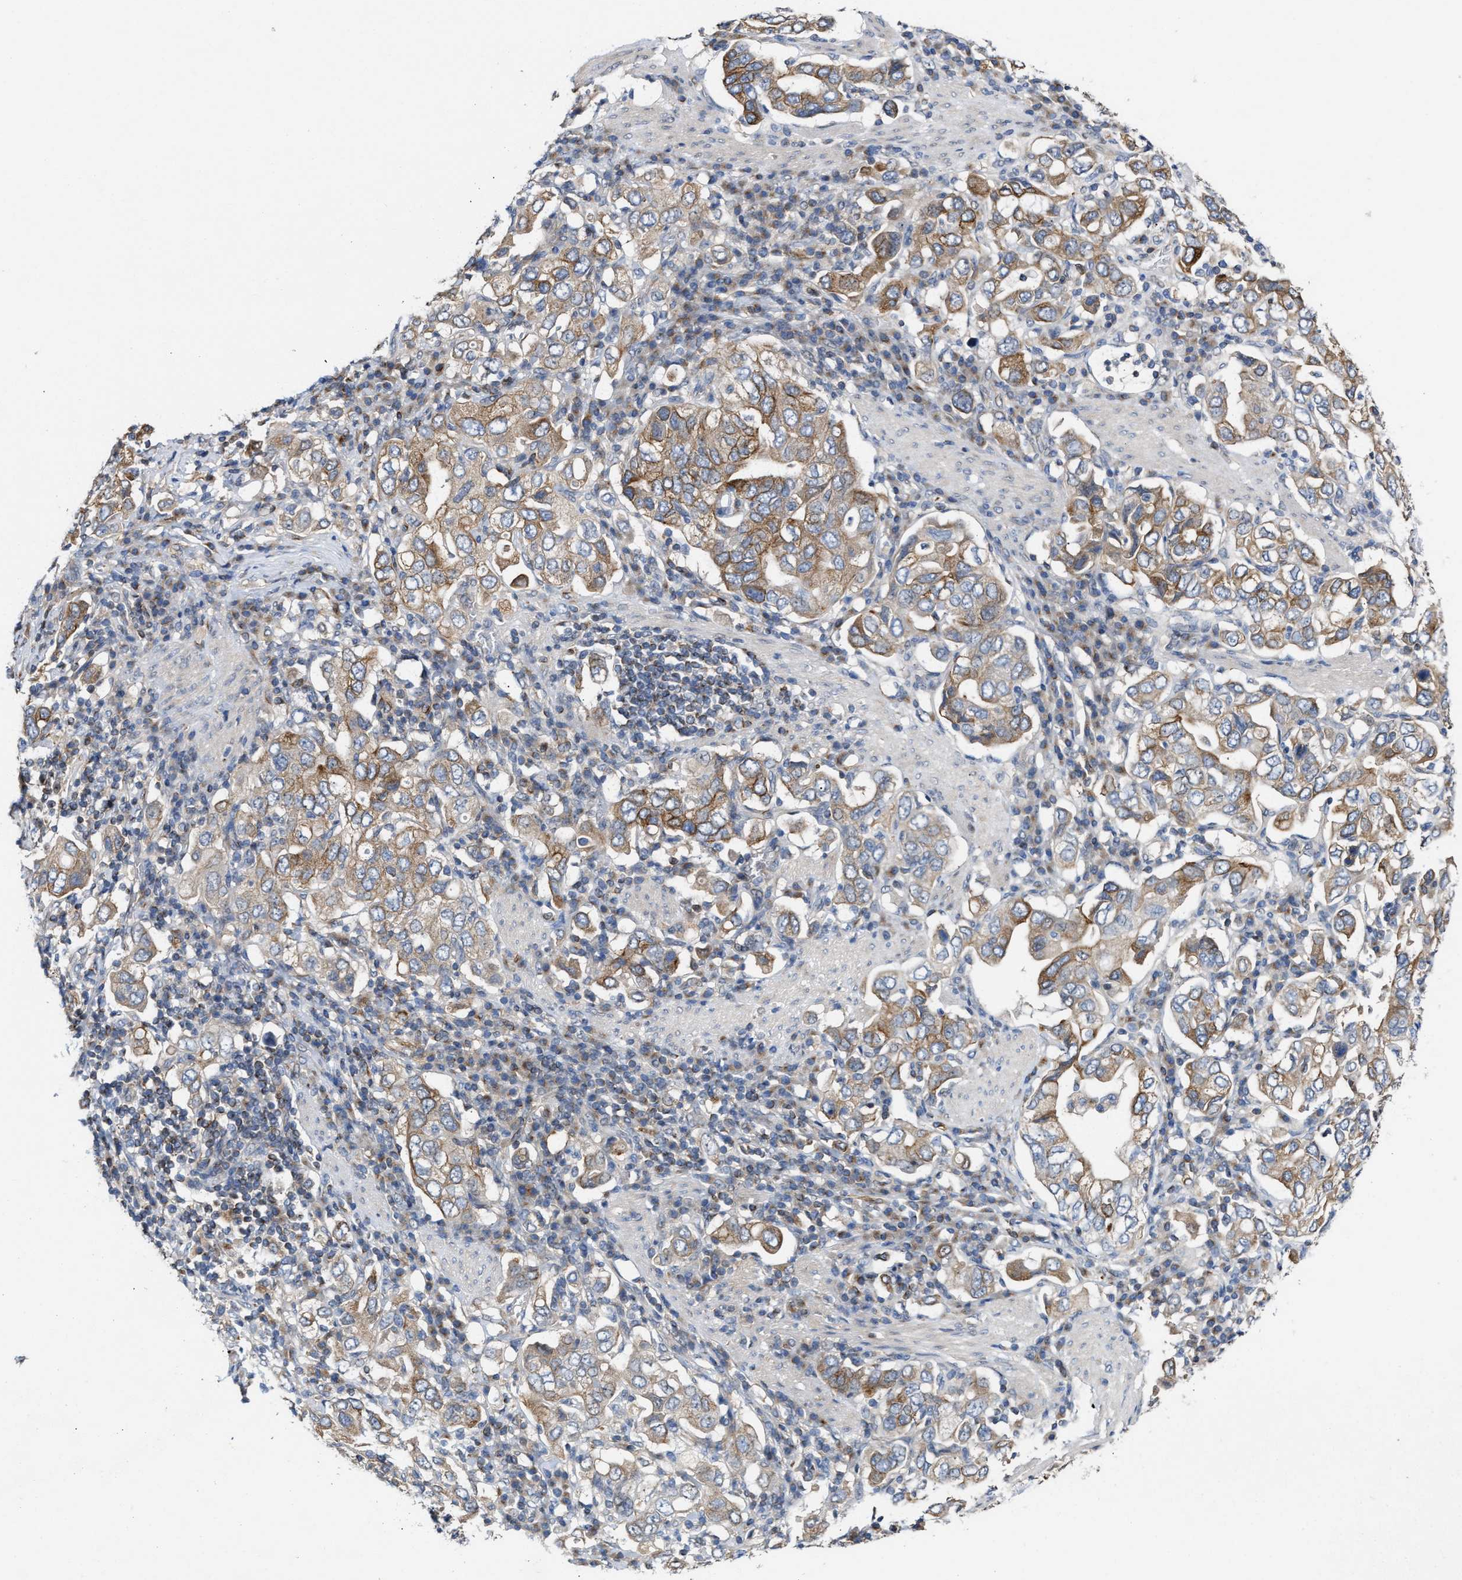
{"staining": {"intensity": "moderate", "quantity": ">75%", "location": "cytoplasmic/membranous"}, "tissue": "stomach cancer", "cell_type": "Tumor cells", "image_type": "cancer", "snomed": [{"axis": "morphology", "description": "Adenocarcinoma, NOS"}, {"axis": "topography", "description": "Stomach, upper"}], "caption": "Immunohistochemistry (IHC) staining of stomach cancer (adenocarcinoma), which exhibits medium levels of moderate cytoplasmic/membranous expression in approximately >75% of tumor cells indicating moderate cytoplasmic/membranous protein expression. The staining was performed using DAB (3,3'-diaminobenzidine) (brown) for protein detection and nuclei were counterstained in hematoxylin (blue).", "gene": "BBLN", "patient": {"sex": "male", "age": 62}}